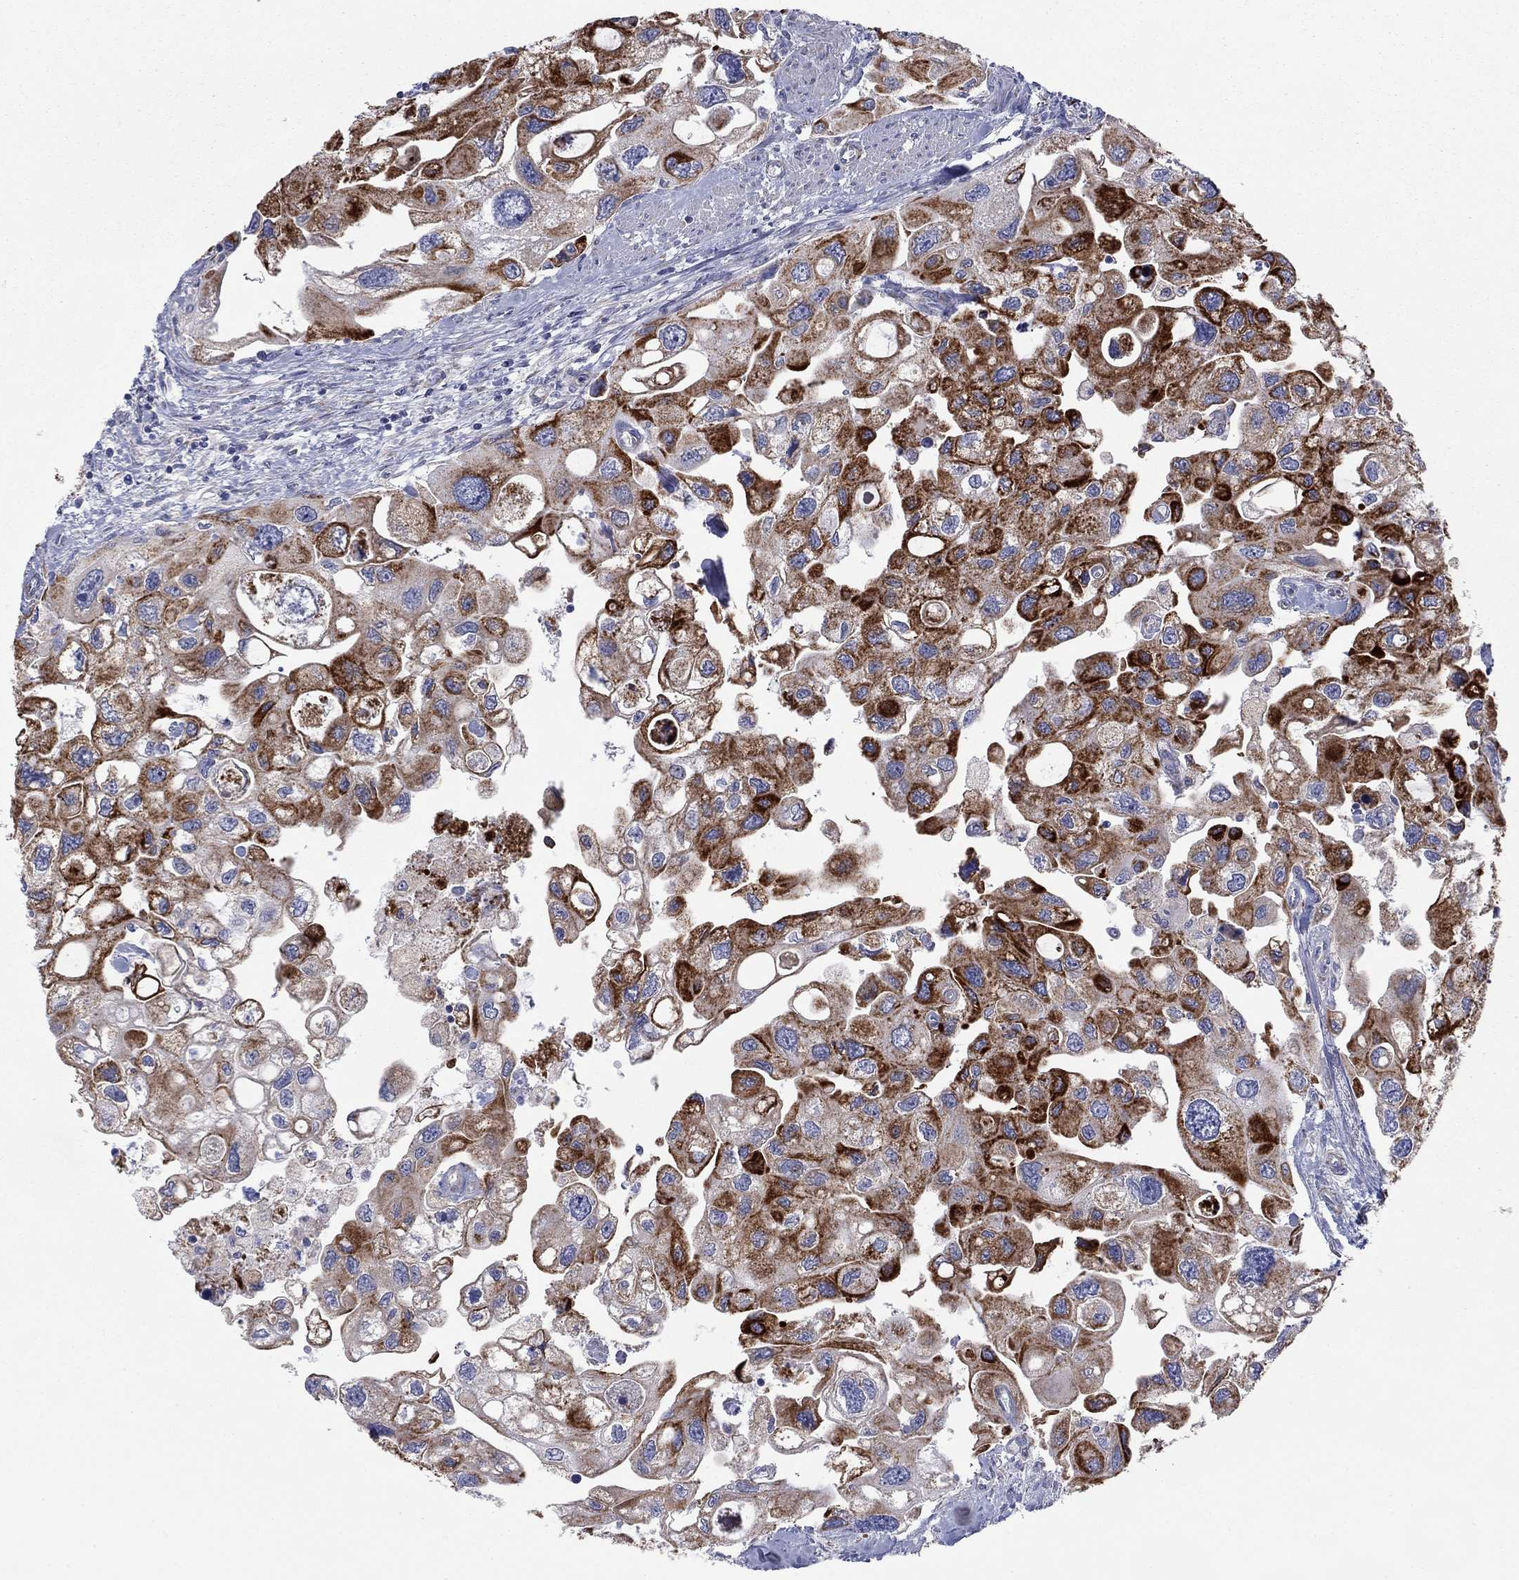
{"staining": {"intensity": "strong", "quantity": ">75%", "location": "cytoplasmic/membranous"}, "tissue": "urothelial cancer", "cell_type": "Tumor cells", "image_type": "cancer", "snomed": [{"axis": "morphology", "description": "Urothelial carcinoma, High grade"}, {"axis": "topography", "description": "Urinary bladder"}], "caption": "The image reveals immunohistochemical staining of urothelial cancer. There is strong cytoplasmic/membranous staining is present in approximately >75% of tumor cells. (DAB IHC with brightfield microscopy, high magnification).", "gene": "MGST3", "patient": {"sex": "male", "age": 59}}